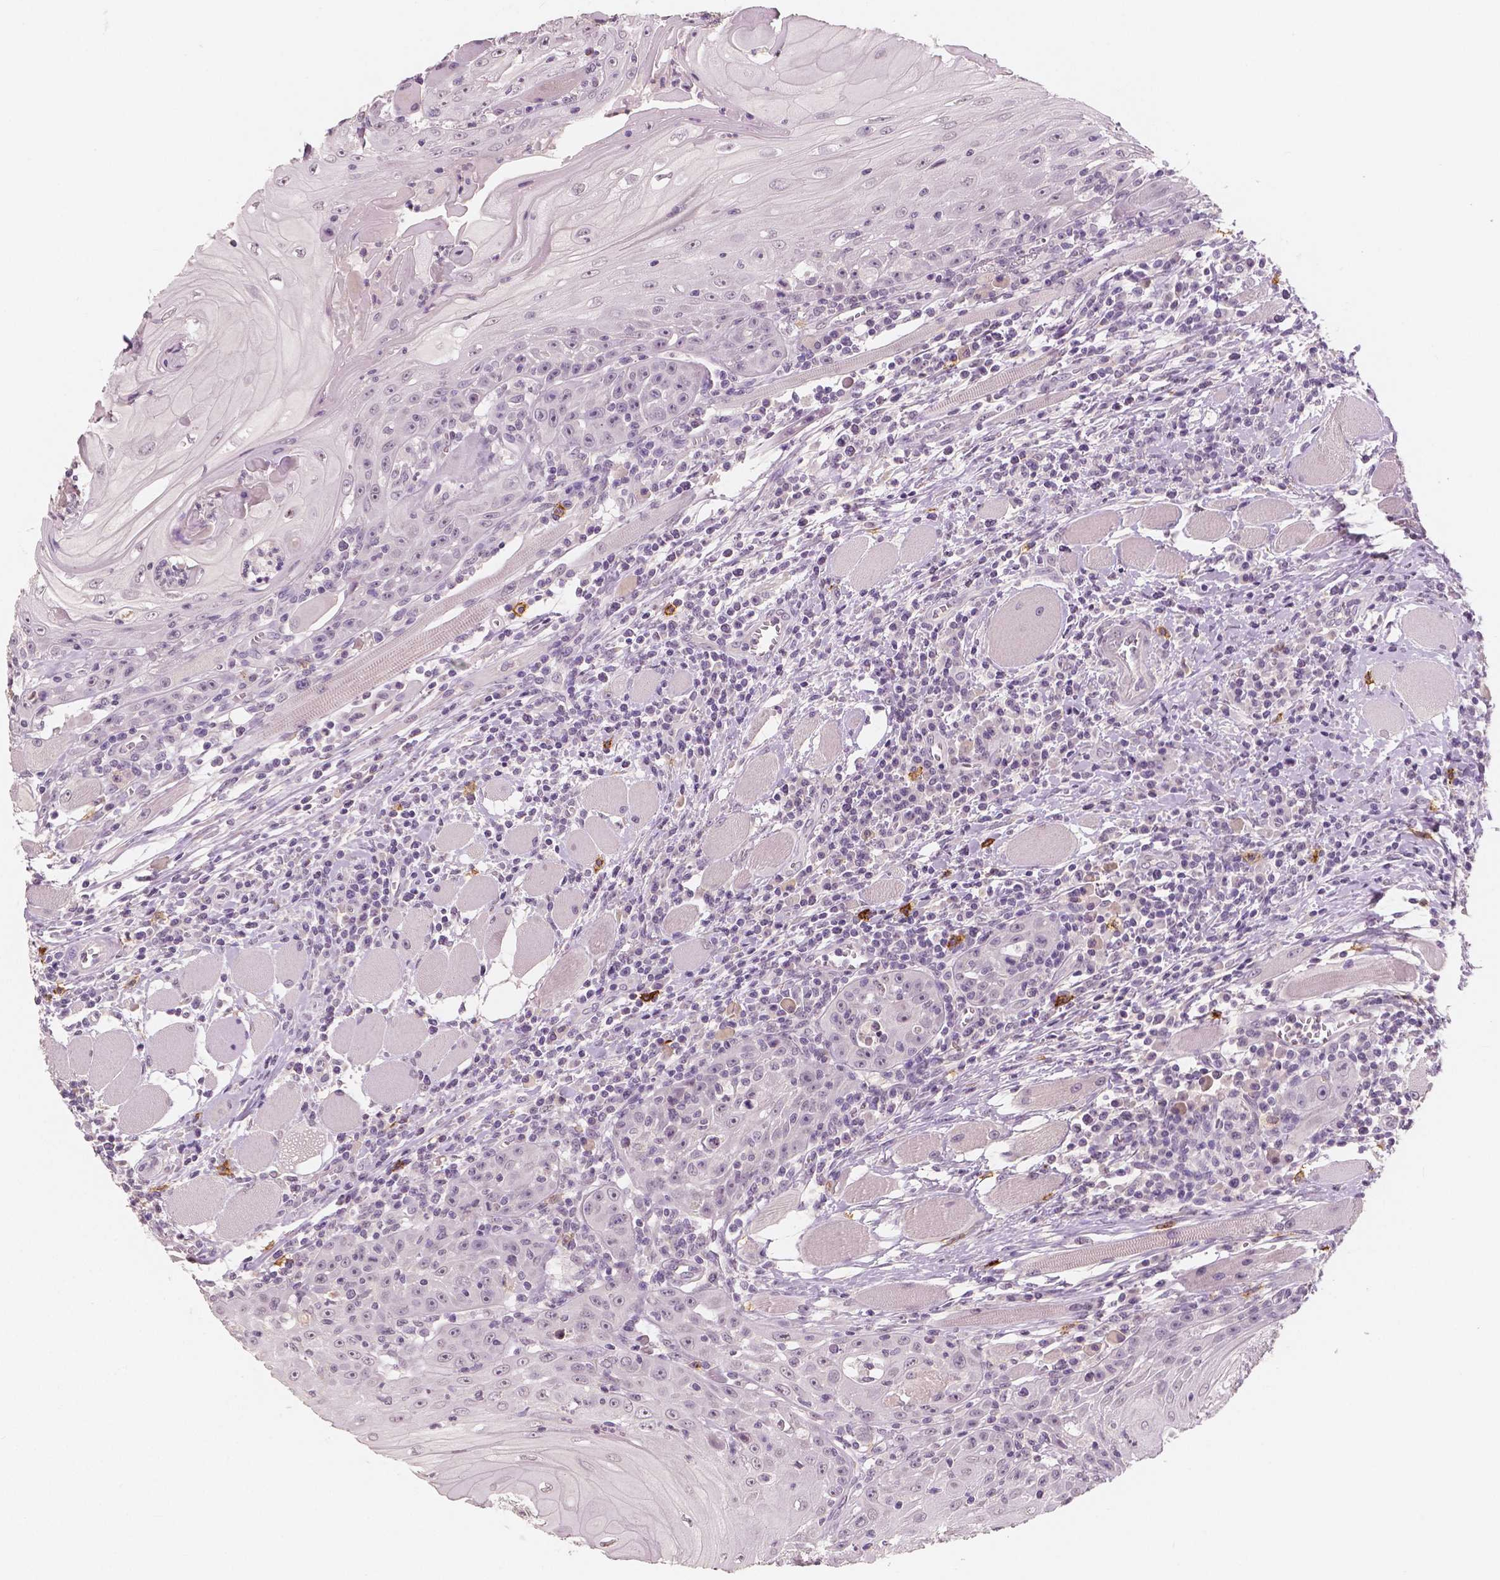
{"staining": {"intensity": "negative", "quantity": "none", "location": "none"}, "tissue": "head and neck cancer", "cell_type": "Tumor cells", "image_type": "cancer", "snomed": [{"axis": "morphology", "description": "Squamous cell carcinoma, NOS"}, {"axis": "topography", "description": "Head-Neck"}], "caption": "Histopathology image shows no significant protein expression in tumor cells of head and neck squamous cell carcinoma.", "gene": "KIT", "patient": {"sex": "male", "age": 52}}